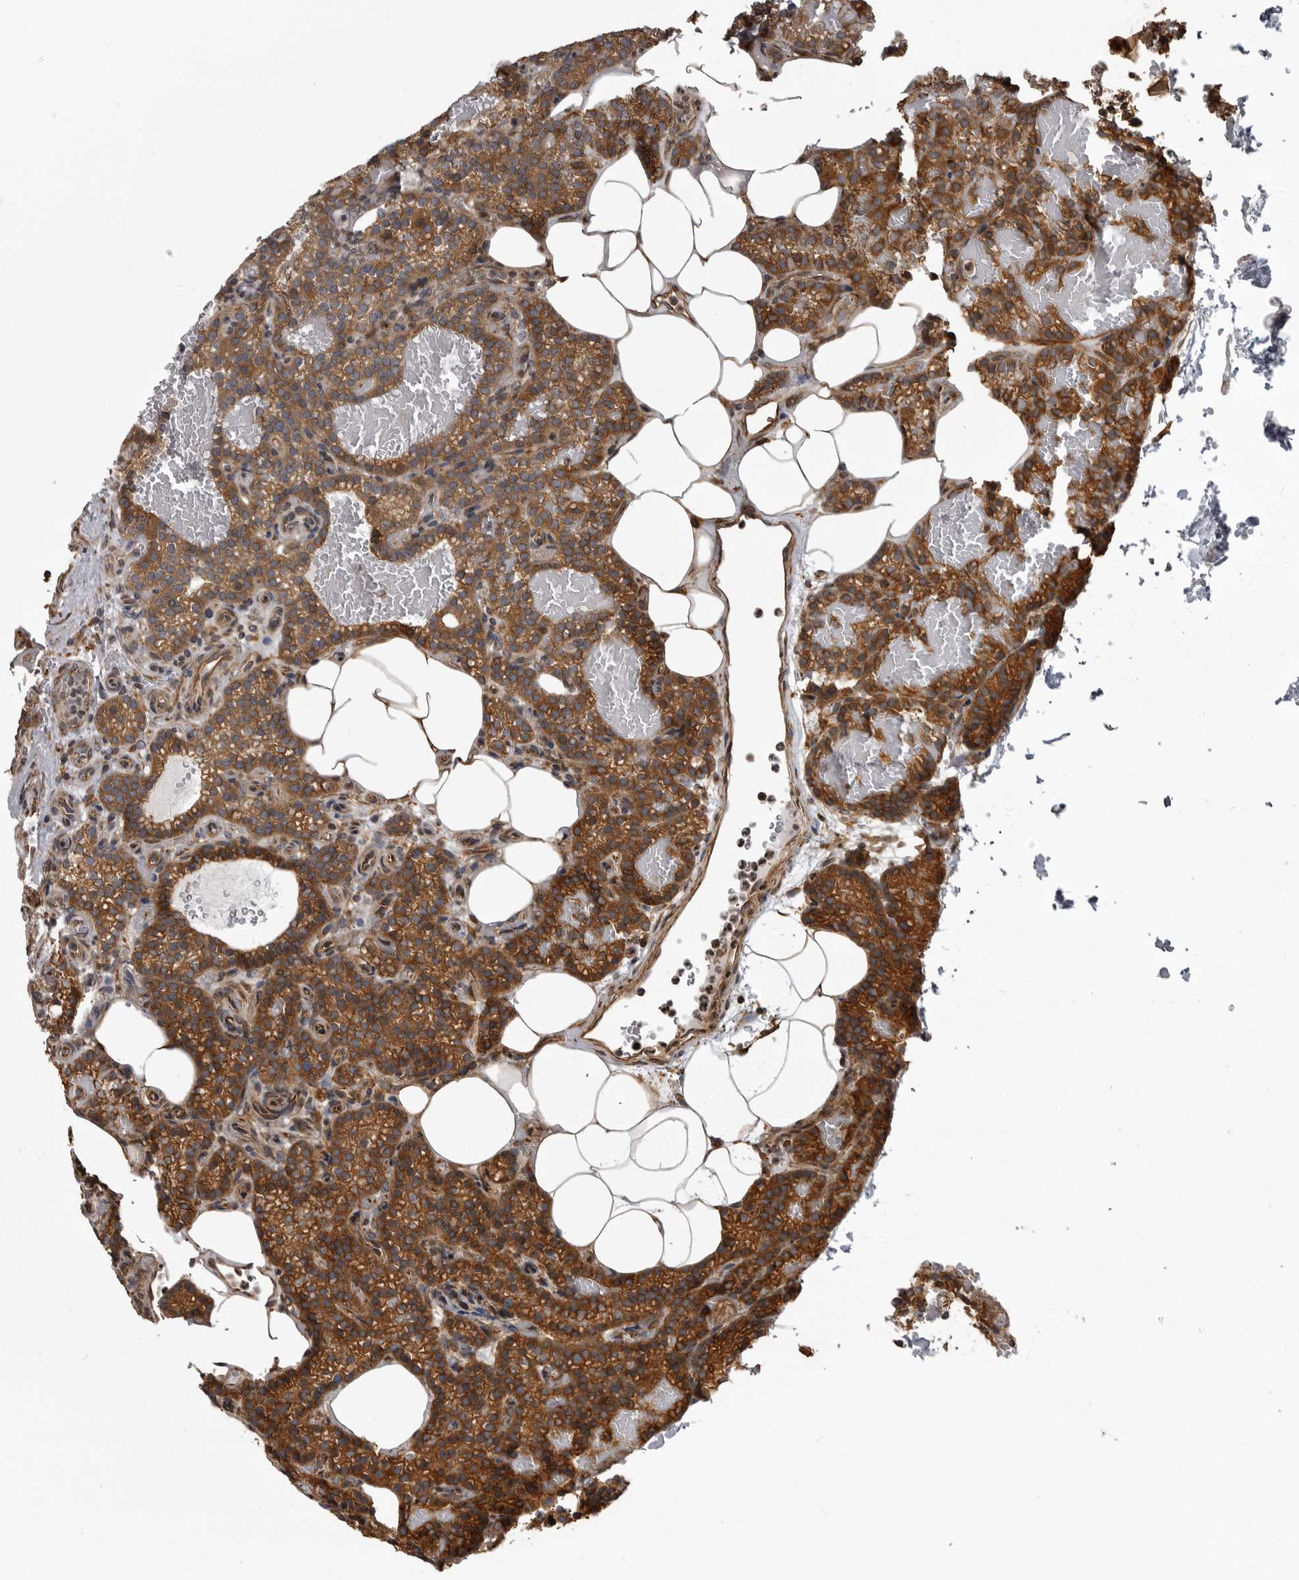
{"staining": {"intensity": "moderate", "quantity": ">75%", "location": "cytoplasmic/membranous"}, "tissue": "parathyroid gland", "cell_type": "Glandular cells", "image_type": "normal", "snomed": [{"axis": "morphology", "description": "Normal tissue, NOS"}, {"axis": "topography", "description": "Parathyroid gland"}], "caption": "Immunohistochemical staining of benign human parathyroid gland shows >75% levels of moderate cytoplasmic/membranous protein staining in approximately >75% of glandular cells. (DAB = brown stain, brightfield microscopy at high magnification).", "gene": "ZNRF1", "patient": {"sex": "male", "age": 58}}